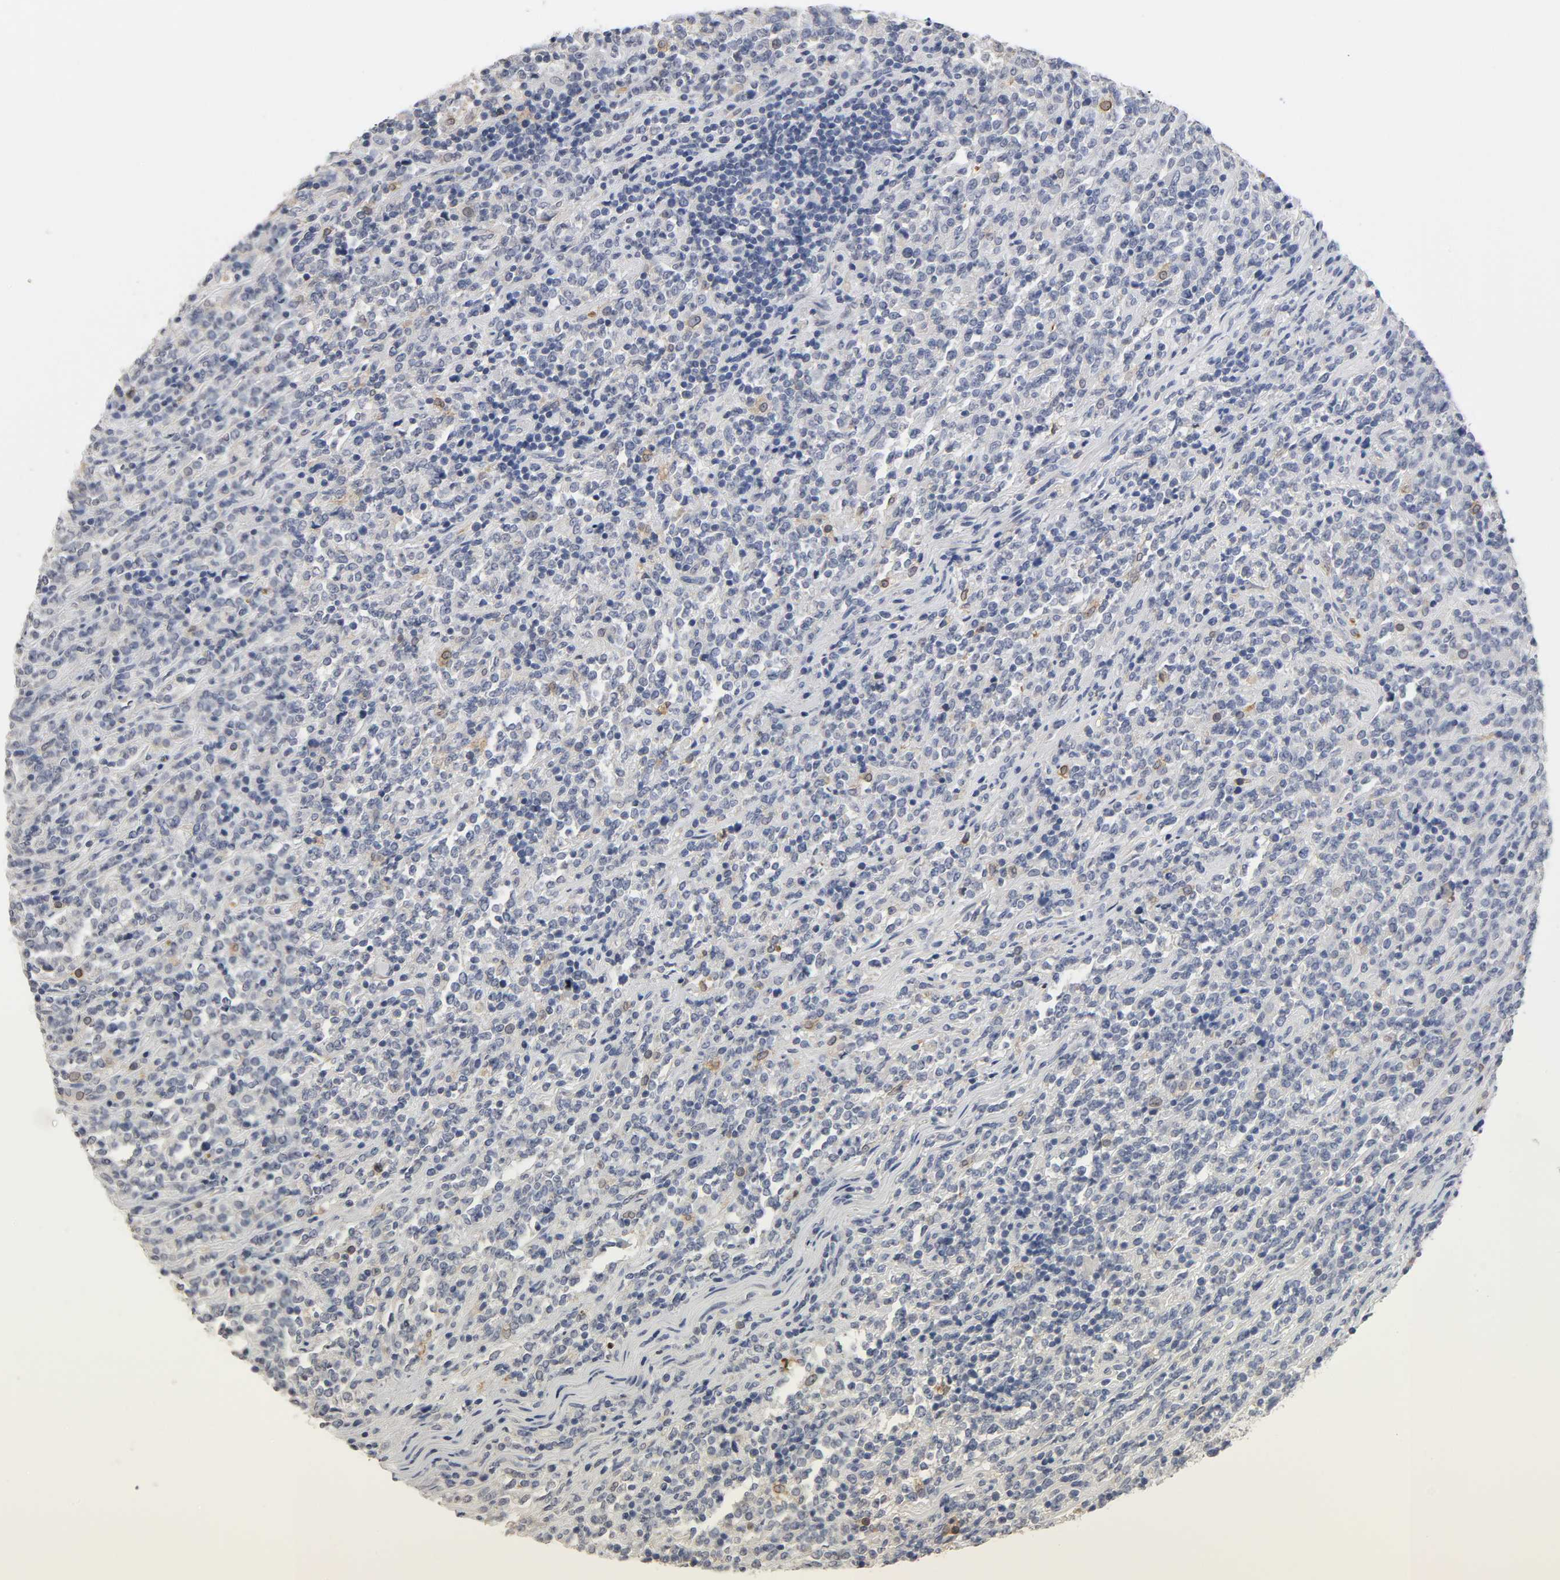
{"staining": {"intensity": "weak", "quantity": "<25%", "location": "nuclear"}, "tissue": "lymphoma", "cell_type": "Tumor cells", "image_type": "cancer", "snomed": [{"axis": "morphology", "description": "Malignant lymphoma, non-Hodgkin's type, High grade"}, {"axis": "topography", "description": "Soft tissue"}], "caption": "Lymphoma was stained to show a protein in brown. There is no significant staining in tumor cells.", "gene": "OVOL1", "patient": {"sex": "male", "age": 18}}